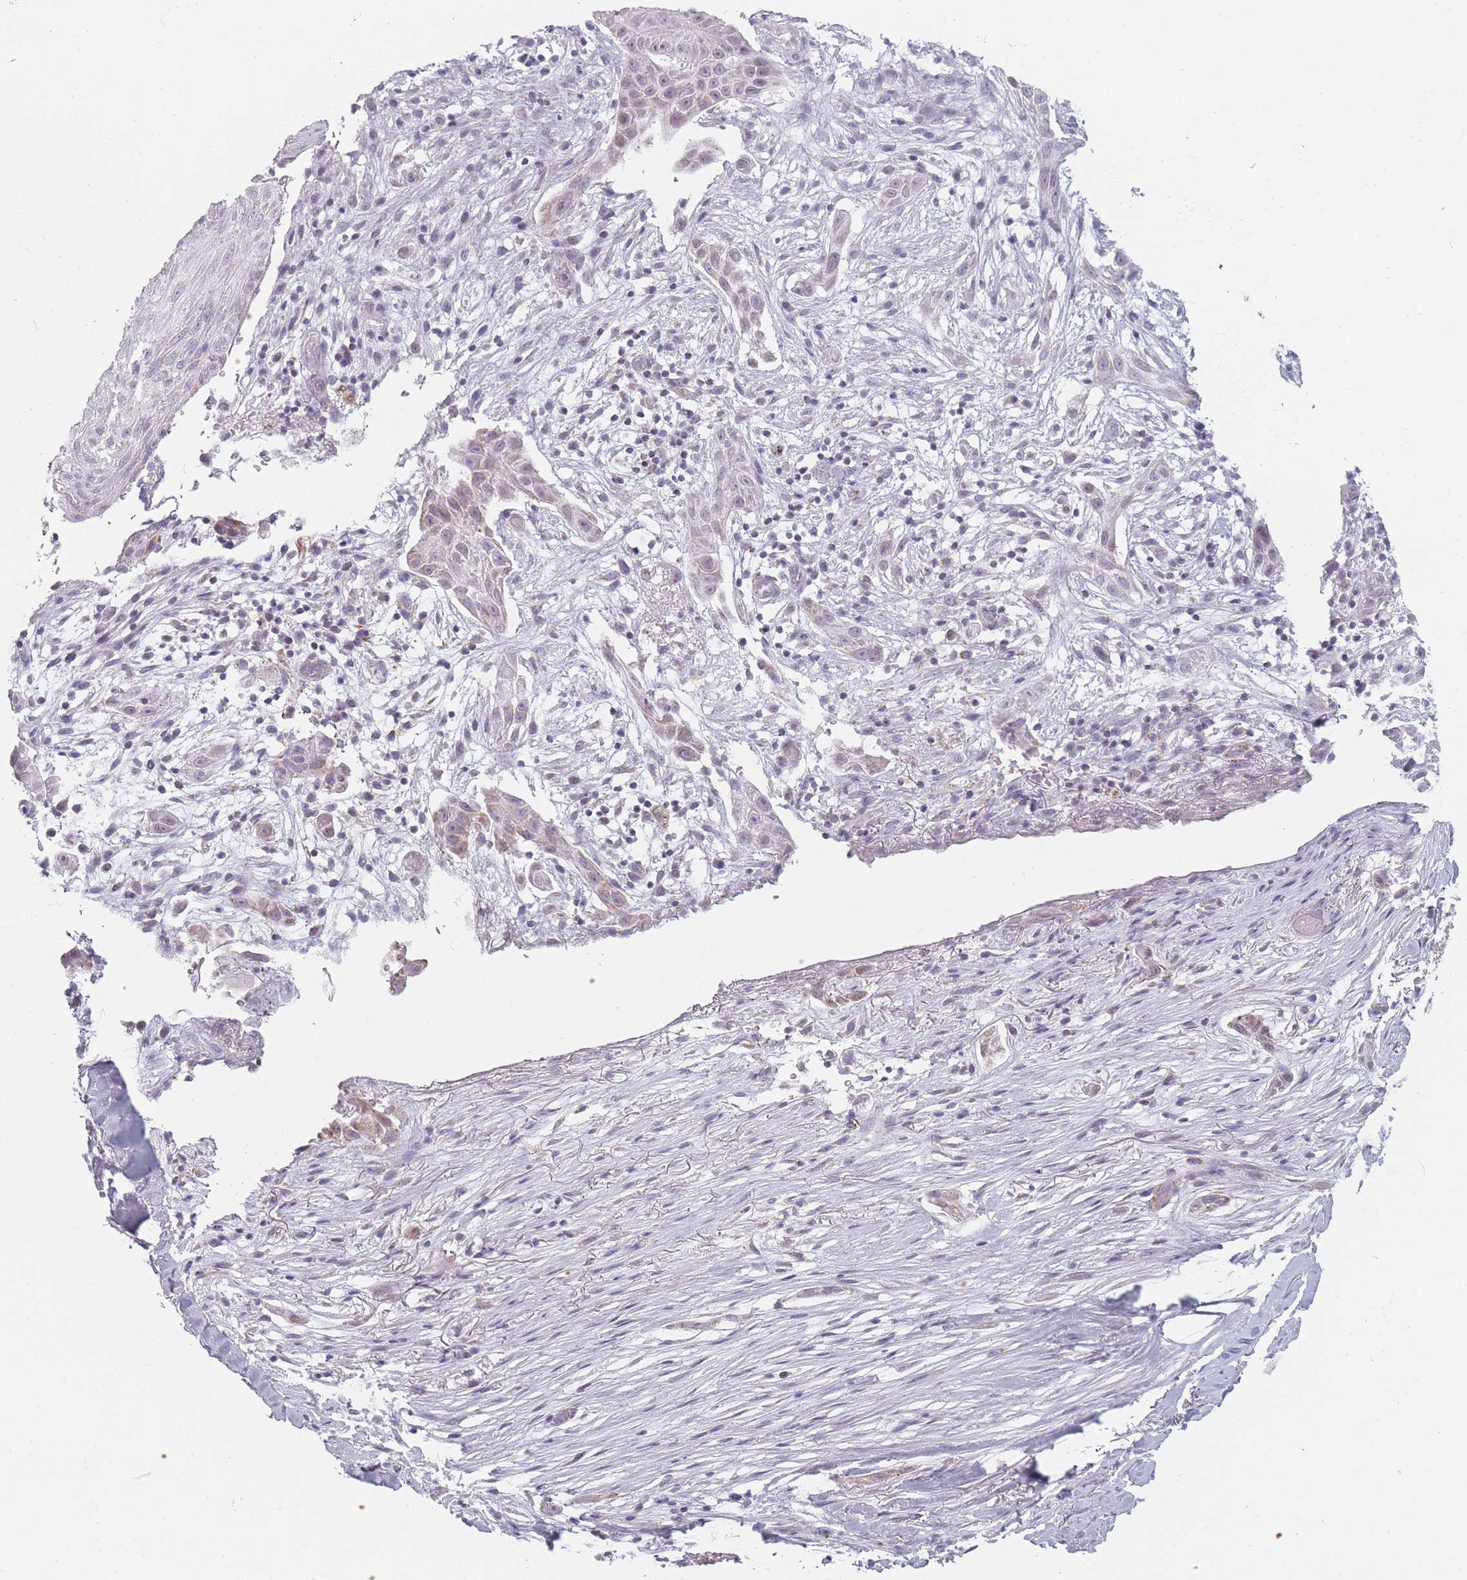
{"staining": {"intensity": "negative", "quantity": "none", "location": "none"}, "tissue": "adipose tissue", "cell_type": "Adipocytes", "image_type": "normal", "snomed": [{"axis": "morphology", "description": "Normal tissue, NOS"}, {"axis": "morphology", "description": "Basal cell carcinoma"}, {"axis": "topography", "description": "Skin"}], "caption": "A photomicrograph of adipose tissue stained for a protein shows no brown staining in adipocytes.", "gene": "DCHS1", "patient": {"sex": "female", "age": 89}}